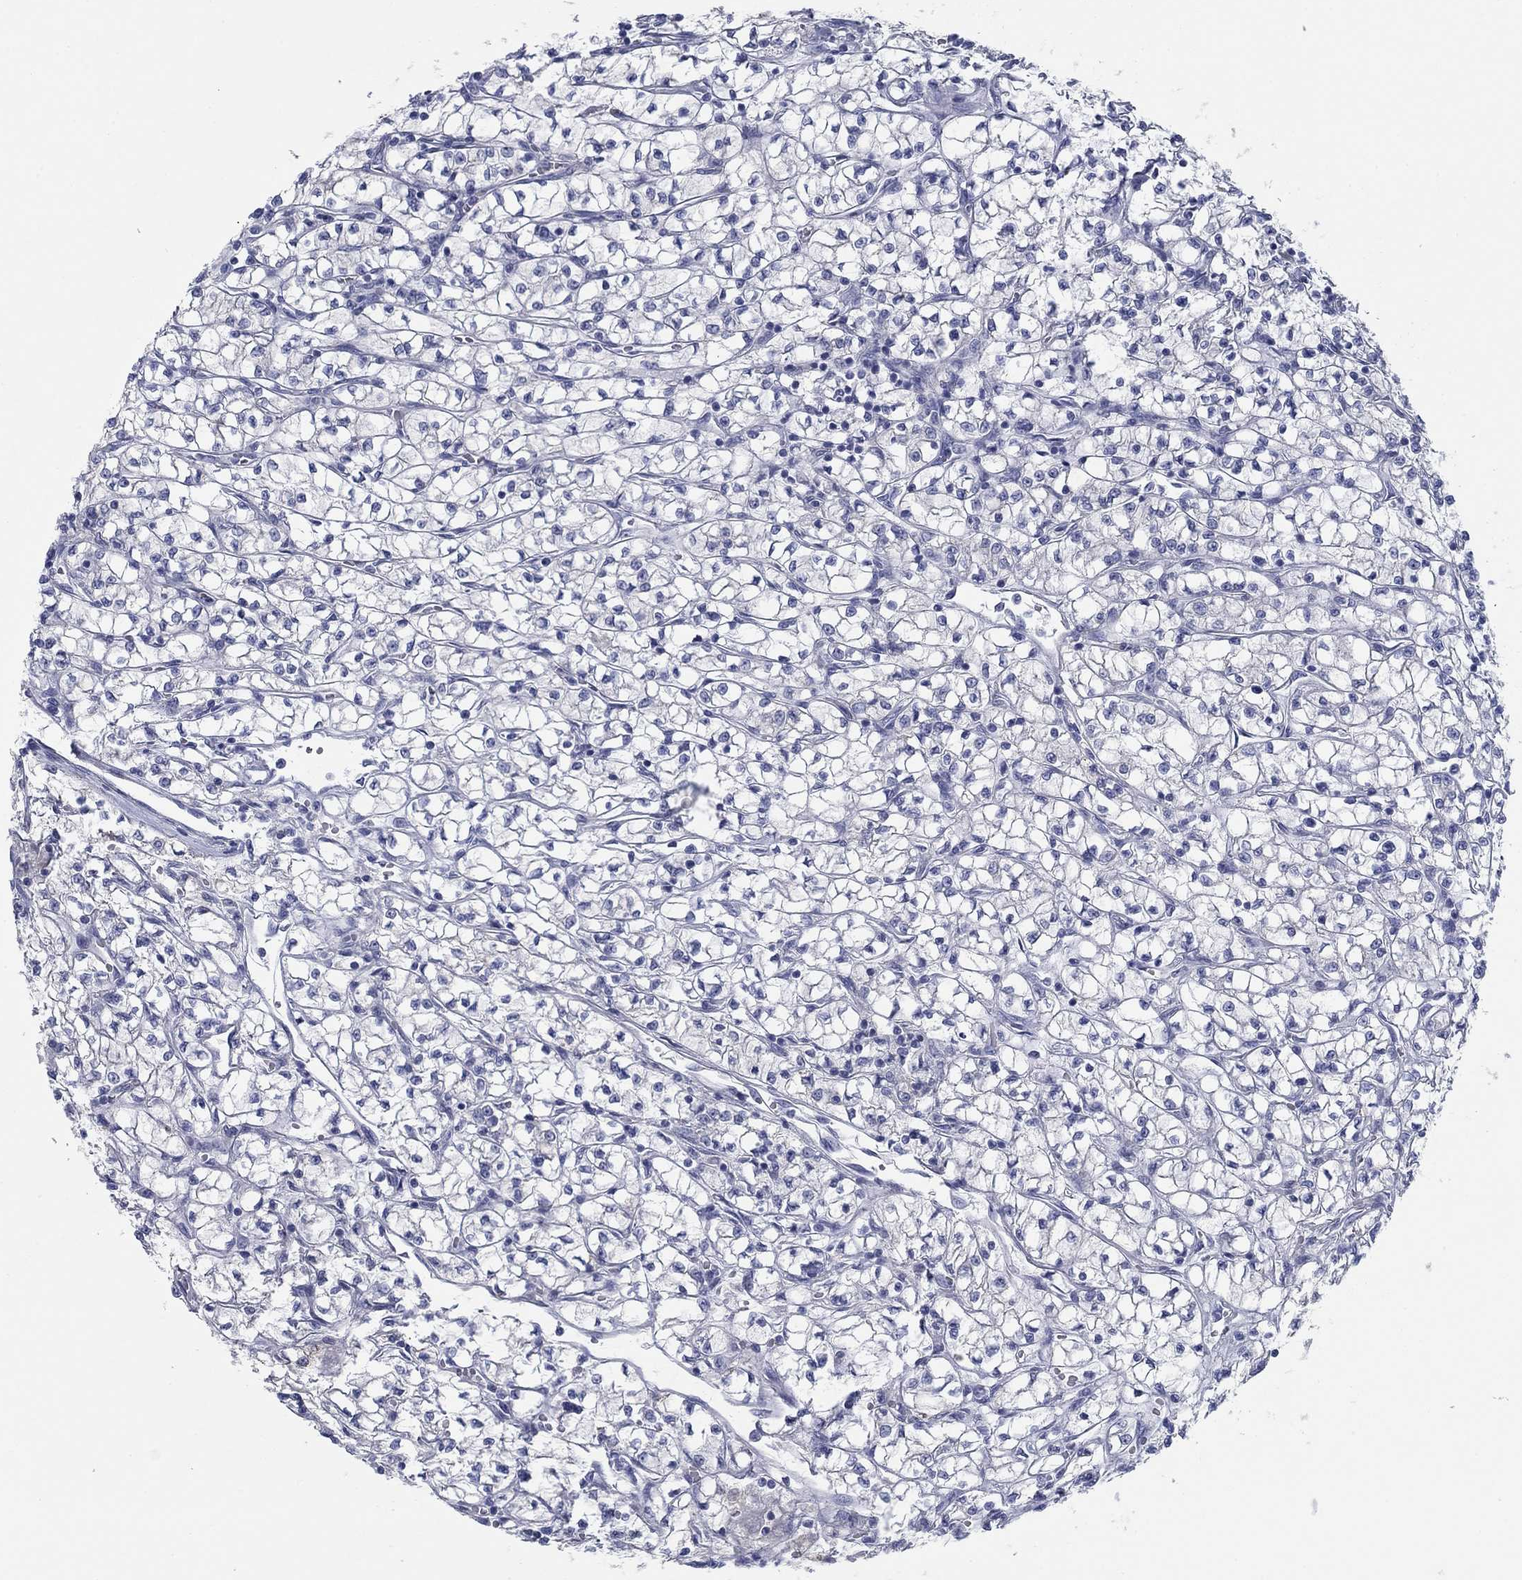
{"staining": {"intensity": "negative", "quantity": "none", "location": "none"}, "tissue": "renal cancer", "cell_type": "Tumor cells", "image_type": "cancer", "snomed": [{"axis": "morphology", "description": "Adenocarcinoma, NOS"}, {"axis": "topography", "description": "Kidney"}], "caption": "This is an IHC micrograph of human renal cancer (adenocarcinoma). There is no staining in tumor cells.", "gene": "APOC3", "patient": {"sex": "female", "age": 64}}